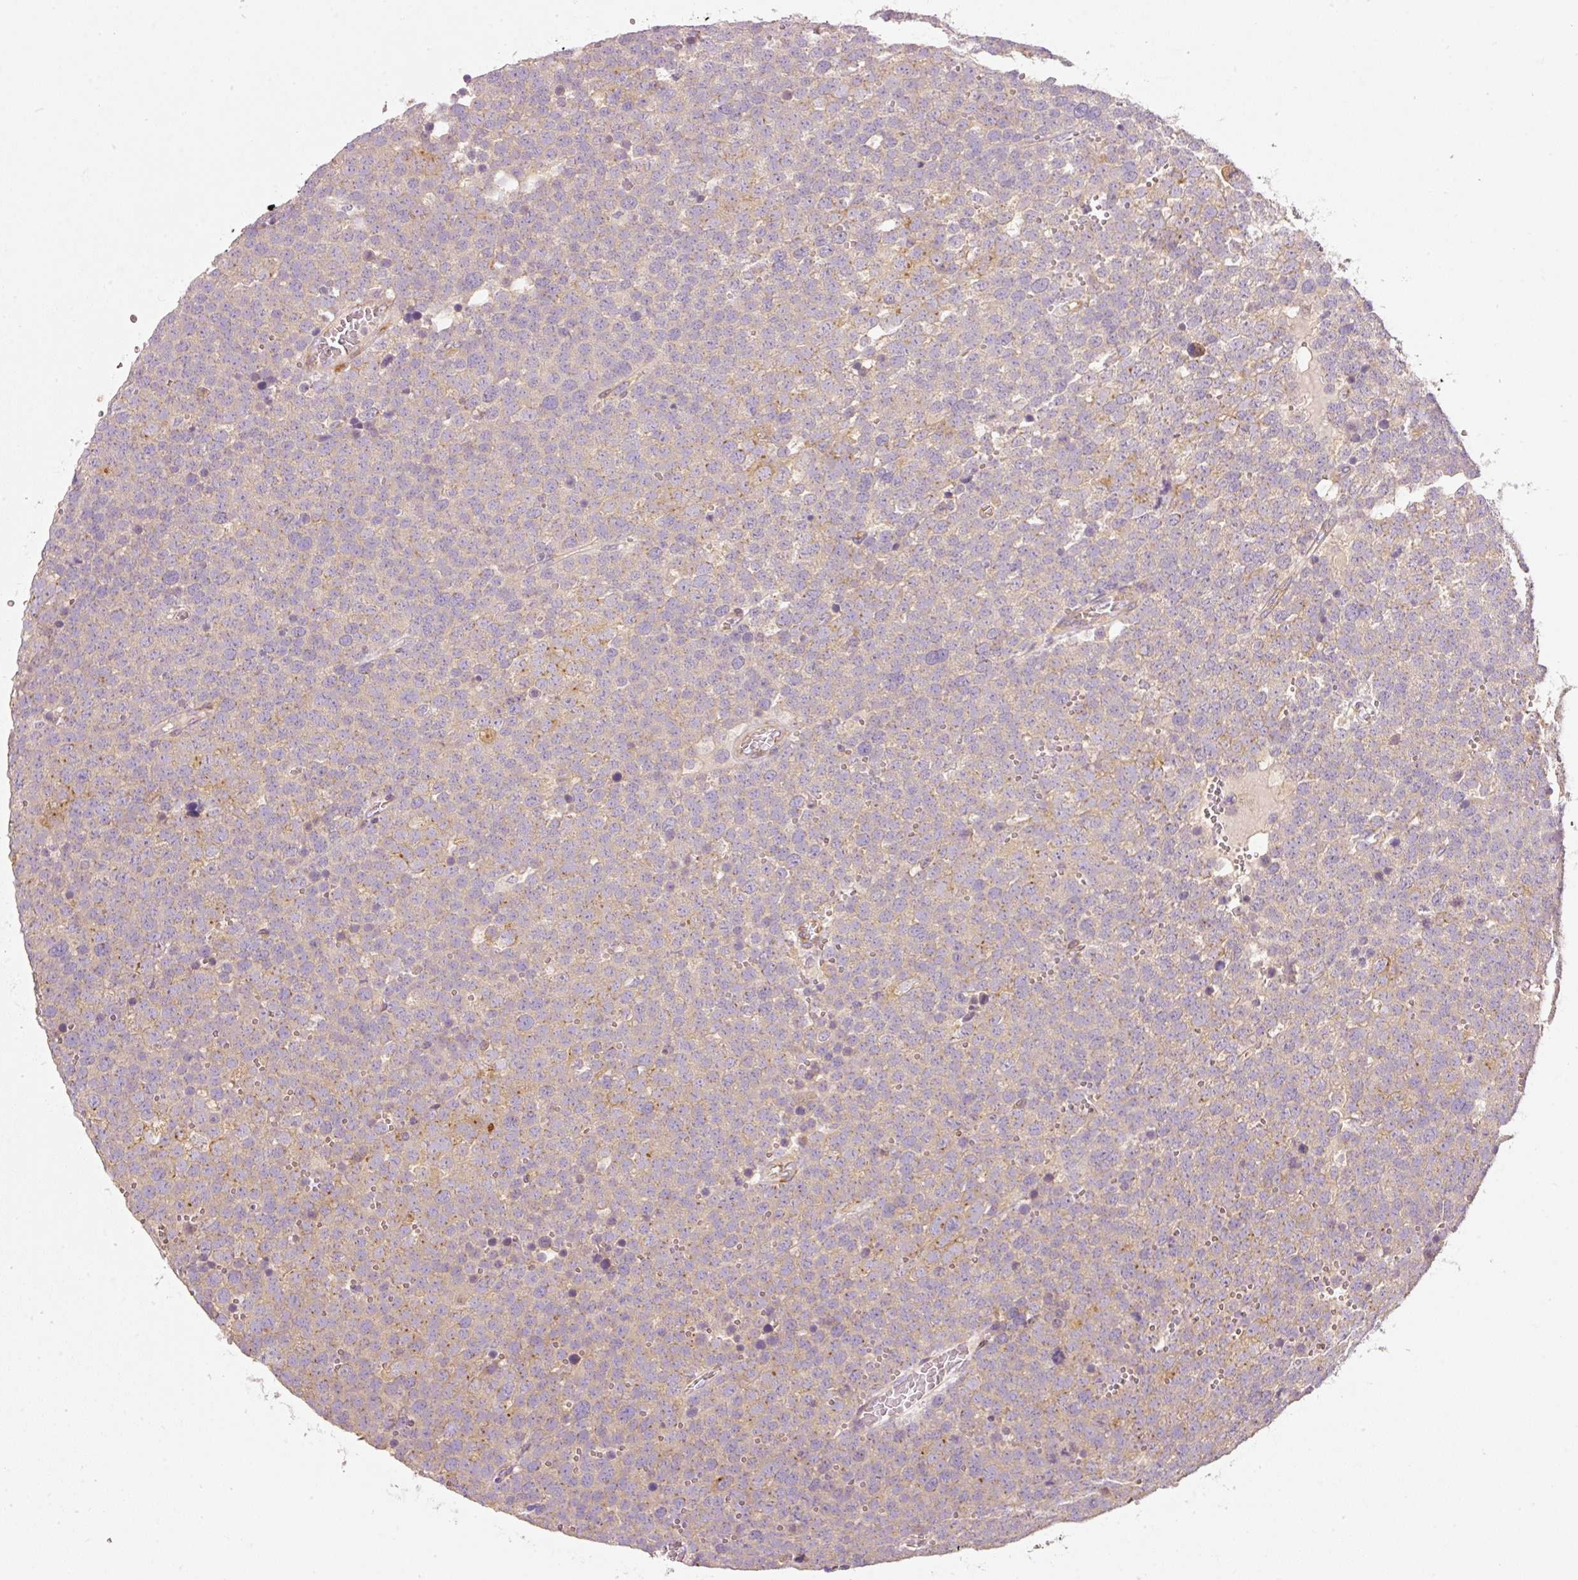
{"staining": {"intensity": "weak", "quantity": ">75%", "location": "cytoplasmic/membranous"}, "tissue": "testis cancer", "cell_type": "Tumor cells", "image_type": "cancer", "snomed": [{"axis": "morphology", "description": "Seminoma, NOS"}, {"axis": "topography", "description": "Testis"}], "caption": "A brown stain shows weak cytoplasmic/membranous positivity of a protein in seminoma (testis) tumor cells. The staining was performed using DAB, with brown indicating positive protein expression. Nuclei are stained blue with hematoxylin.", "gene": "RNF167", "patient": {"sex": "male", "age": 71}}